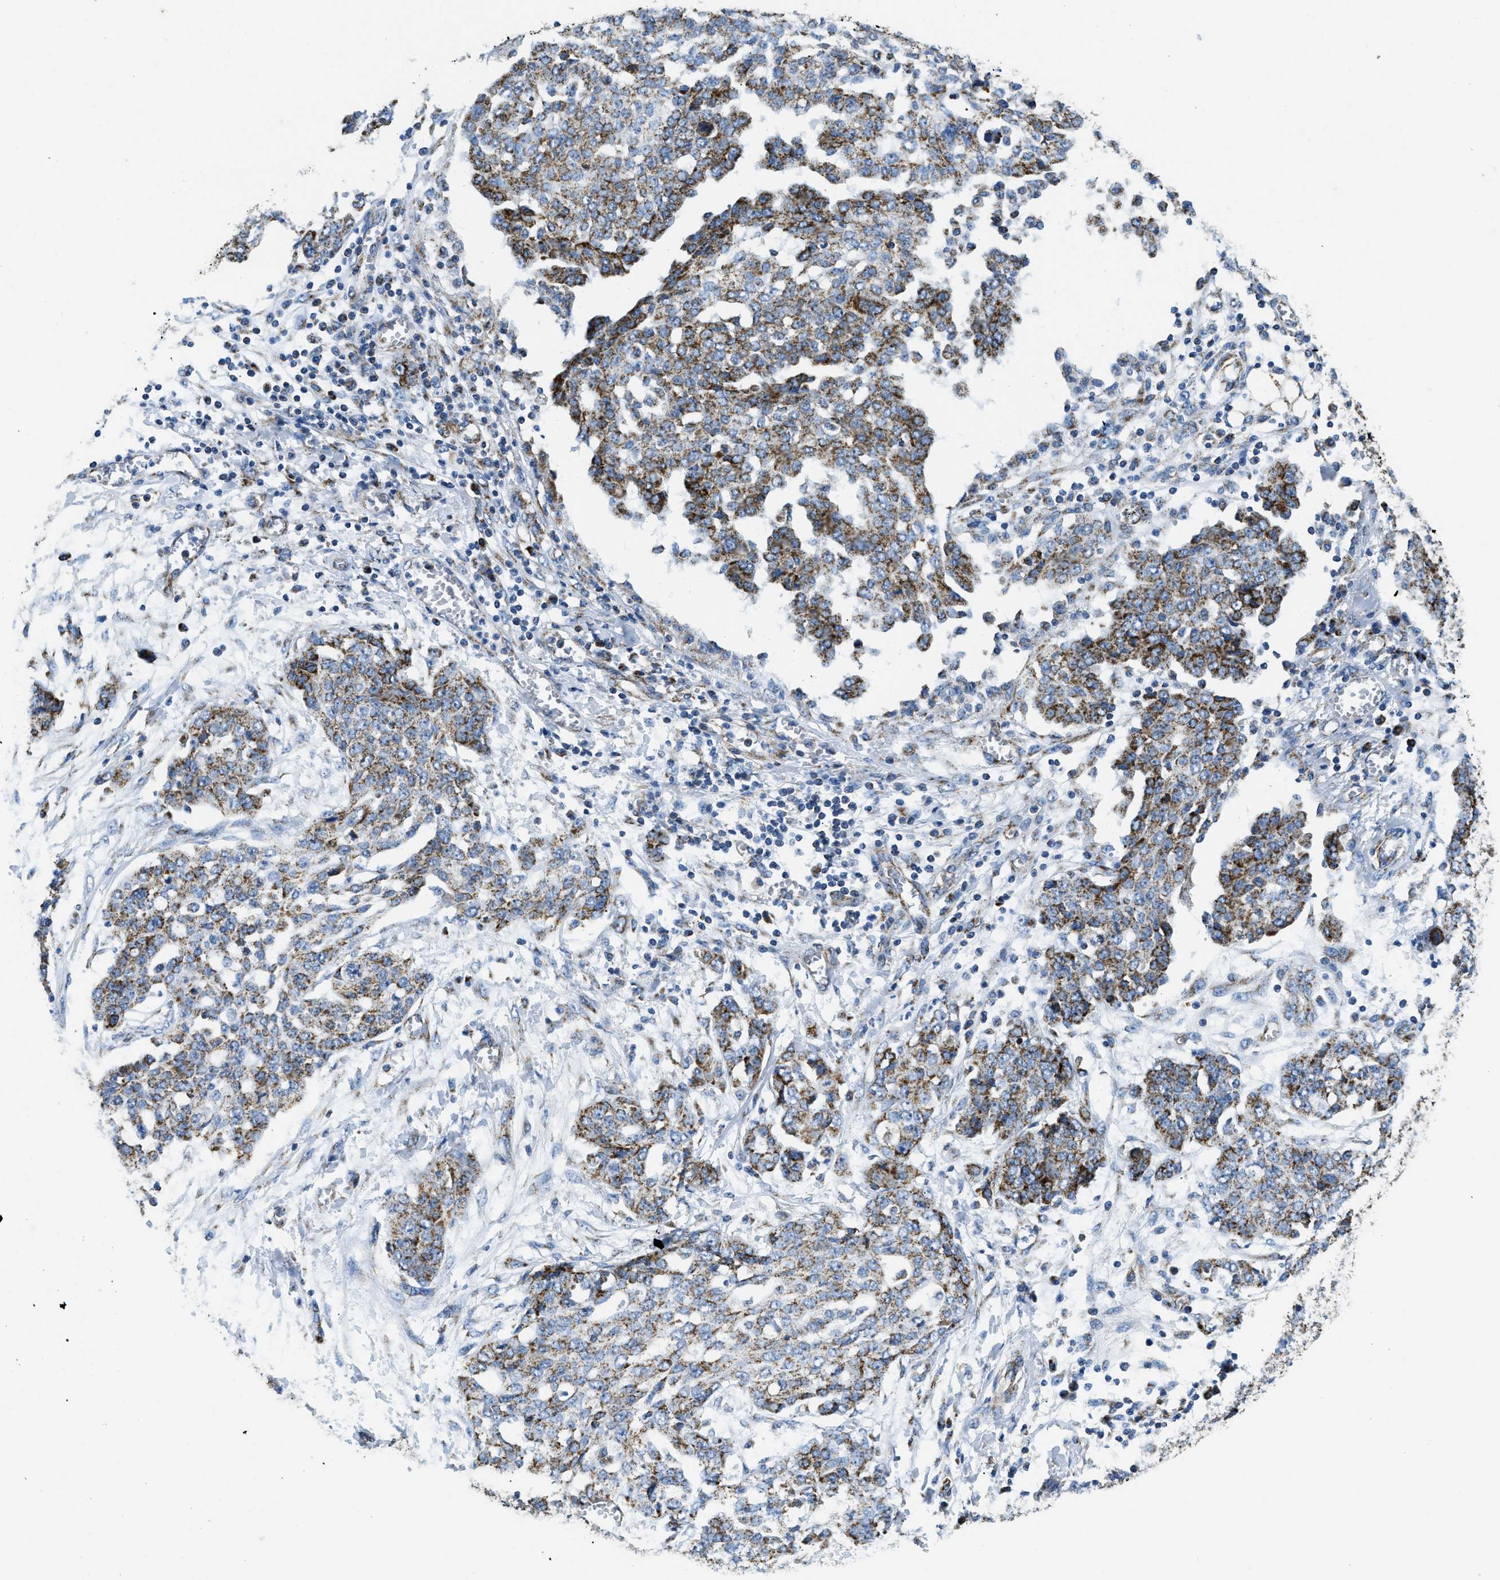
{"staining": {"intensity": "moderate", "quantity": "25%-75%", "location": "cytoplasmic/membranous"}, "tissue": "ovarian cancer", "cell_type": "Tumor cells", "image_type": "cancer", "snomed": [{"axis": "morphology", "description": "Cystadenocarcinoma, serous, NOS"}, {"axis": "topography", "description": "Soft tissue"}, {"axis": "topography", "description": "Ovary"}], "caption": "Ovarian cancer tissue exhibits moderate cytoplasmic/membranous positivity in approximately 25%-75% of tumor cells, visualized by immunohistochemistry.", "gene": "STK33", "patient": {"sex": "female", "age": 57}}